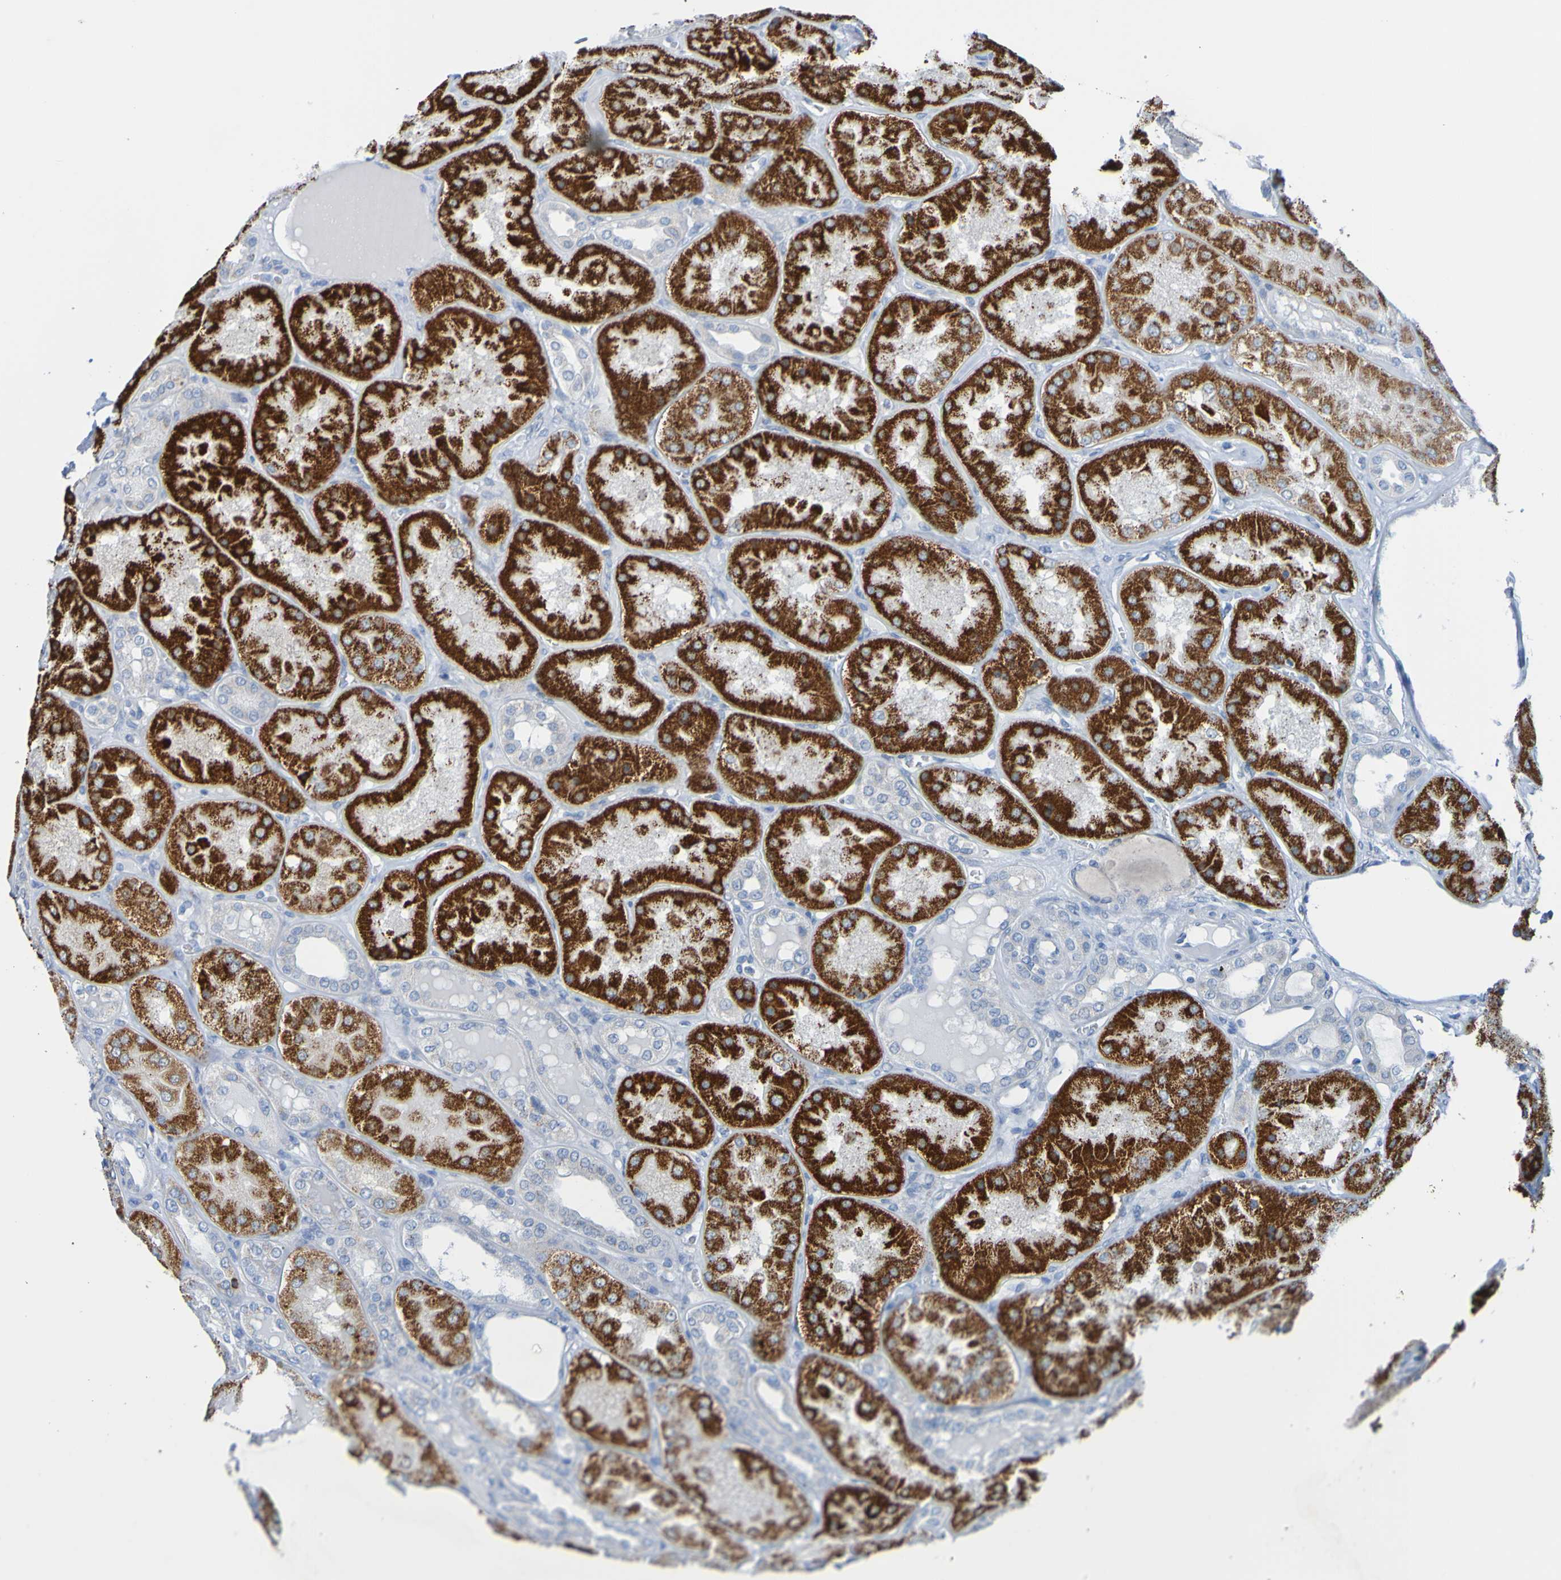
{"staining": {"intensity": "negative", "quantity": "none", "location": "none"}, "tissue": "kidney", "cell_type": "Cells in glomeruli", "image_type": "normal", "snomed": [{"axis": "morphology", "description": "Normal tissue, NOS"}, {"axis": "topography", "description": "Kidney"}], "caption": "DAB immunohistochemical staining of normal human kidney shows no significant expression in cells in glomeruli. (DAB IHC, high magnification).", "gene": "ACMSD", "patient": {"sex": "female", "age": 56}}